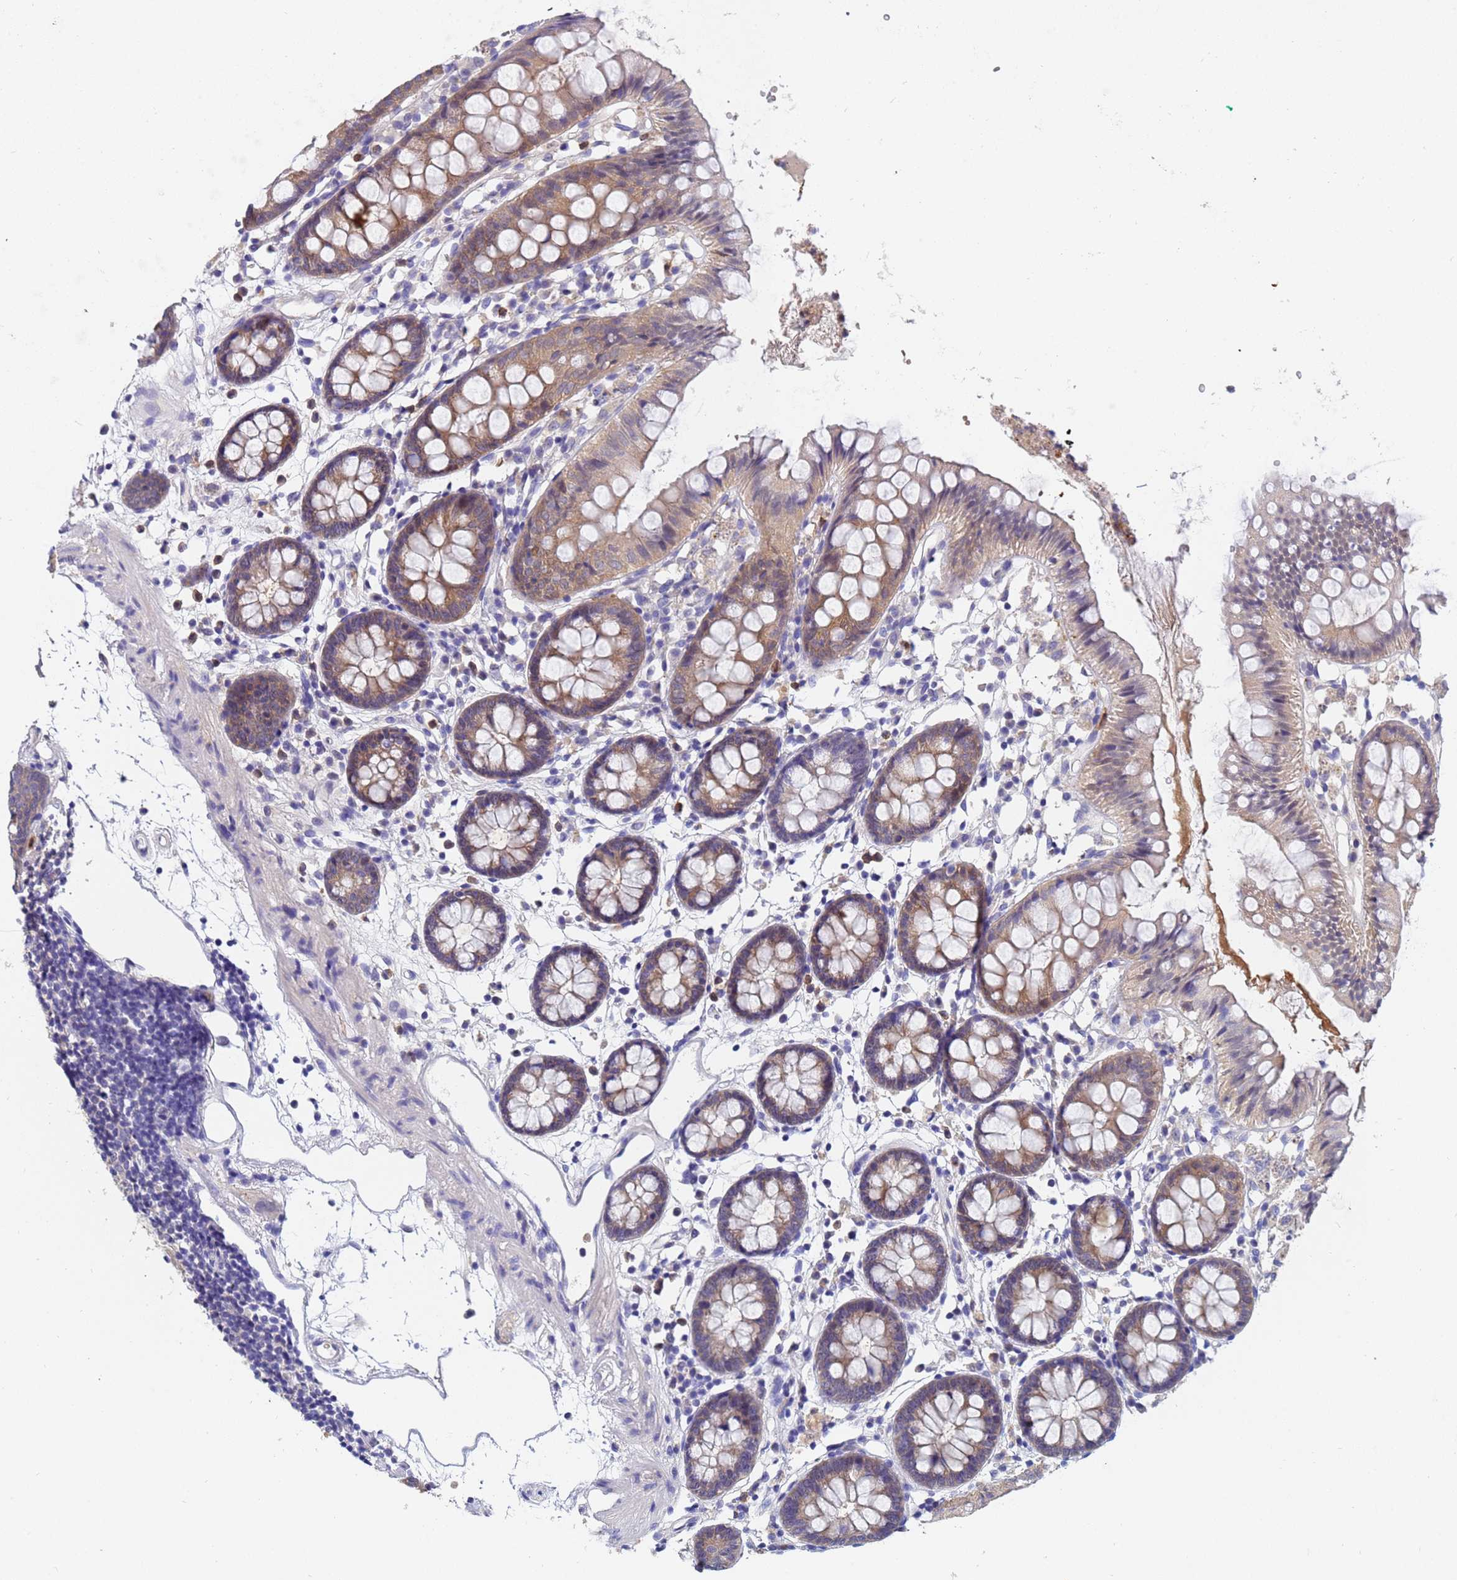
{"staining": {"intensity": "weak", "quantity": ">75%", "location": "cytoplasmic/membranous"}, "tissue": "colon", "cell_type": "Endothelial cells", "image_type": "normal", "snomed": [{"axis": "morphology", "description": "Normal tissue, NOS"}, {"axis": "topography", "description": "Colon"}], "caption": "A brown stain highlights weak cytoplasmic/membranous expression of a protein in endothelial cells of unremarkable colon.", "gene": "TTLL11", "patient": {"sex": "female", "age": 84}}